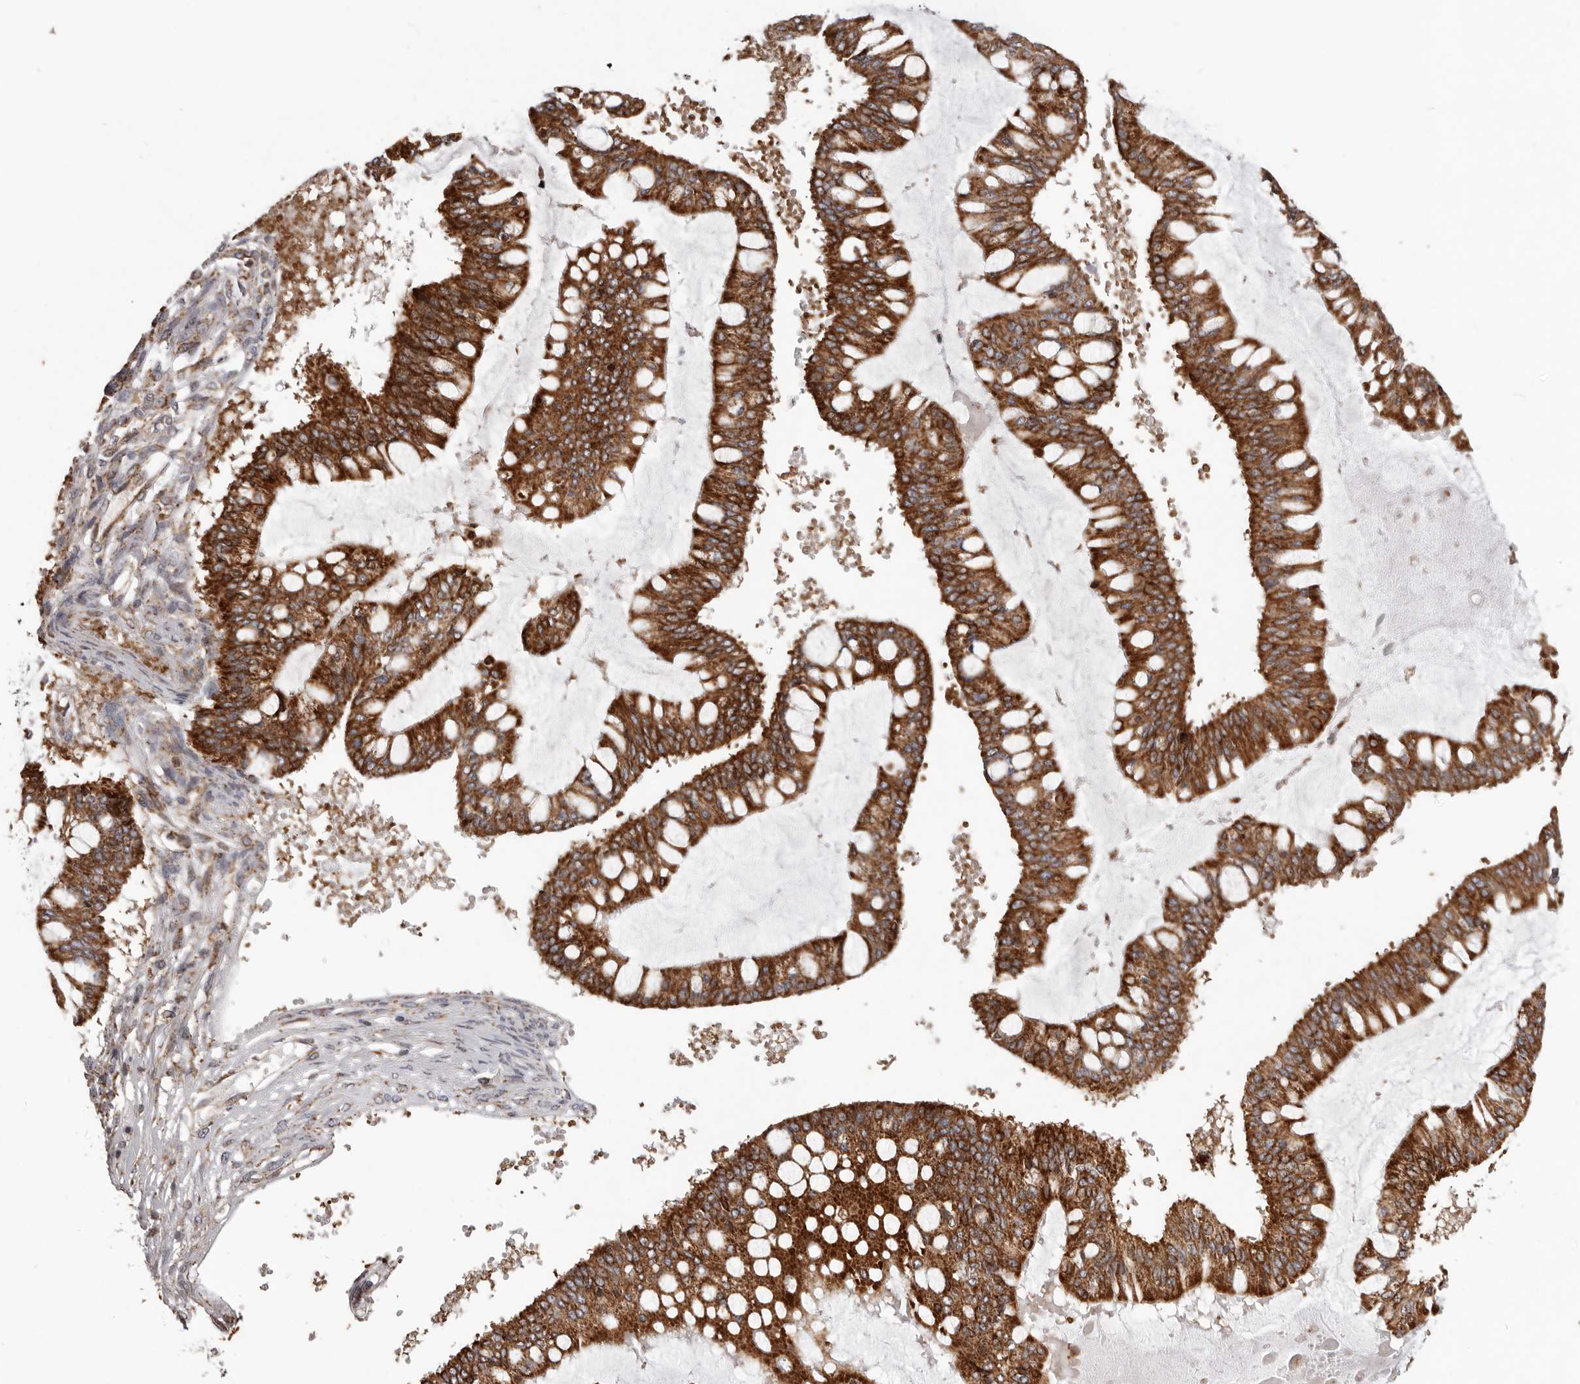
{"staining": {"intensity": "strong", "quantity": ">75%", "location": "cytoplasmic/membranous"}, "tissue": "ovarian cancer", "cell_type": "Tumor cells", "image_type": "cancer", "snomed": [{"axis": "morphology", "description": "Cystadenocarcinoma, mucinous, NOS"}, {"axis": "topography", "description": "Ovary"}], "caption": "The micrograph demonstrates staining of ovarian cancer, revealing strong cytoplasmic/membranous protein expression (brown color) within tumor cells. (brown staining indicates protein expression, while blue staining denotes nuclei).", "gene": "MRPS10", "patient": {"sex": "female", "age": 73}}